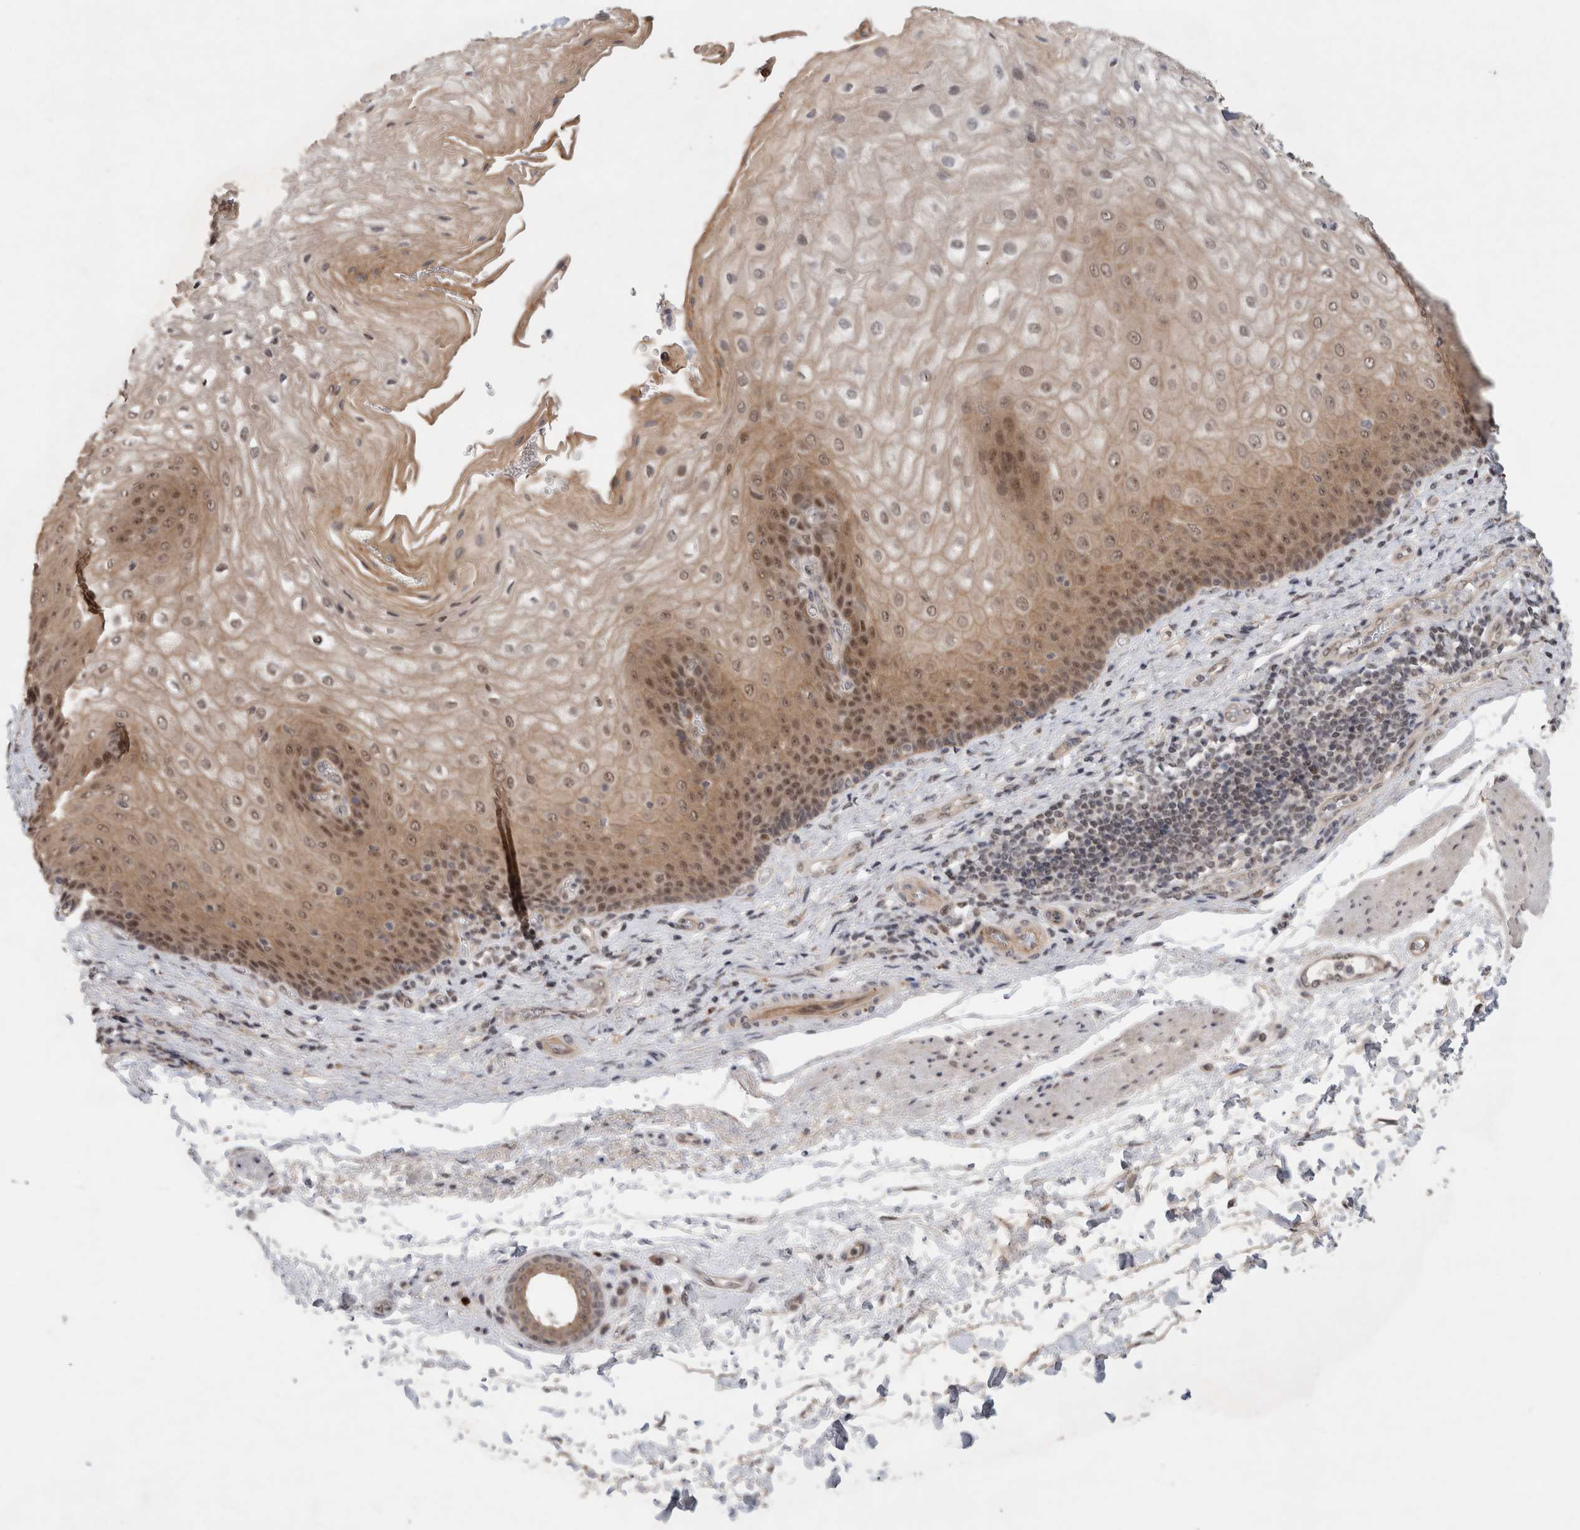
{"staining": {"intensity": "strong", "quantity": "25%-75%", "location": "cytoplasmic/membranous,nuclear"}, "tissue": "esophagus", "cell_type": "Squamous epithelial cells", "image_type": "normal", "snomed": [{"axis": "morphology", "description": "Normal tissue, NOS"}, {"axis": "topography", "description": "Esophagus"}], "caption": "Squamous epithelial cells demonstrate strong cytoplasmic/membranous,nuclear staining in about 25%-75% of cells in benign esophagus. Nuclei are stained in blue.", "gene": "MPHOSPH6", "patient": {"sex": "male", "age": 54}}